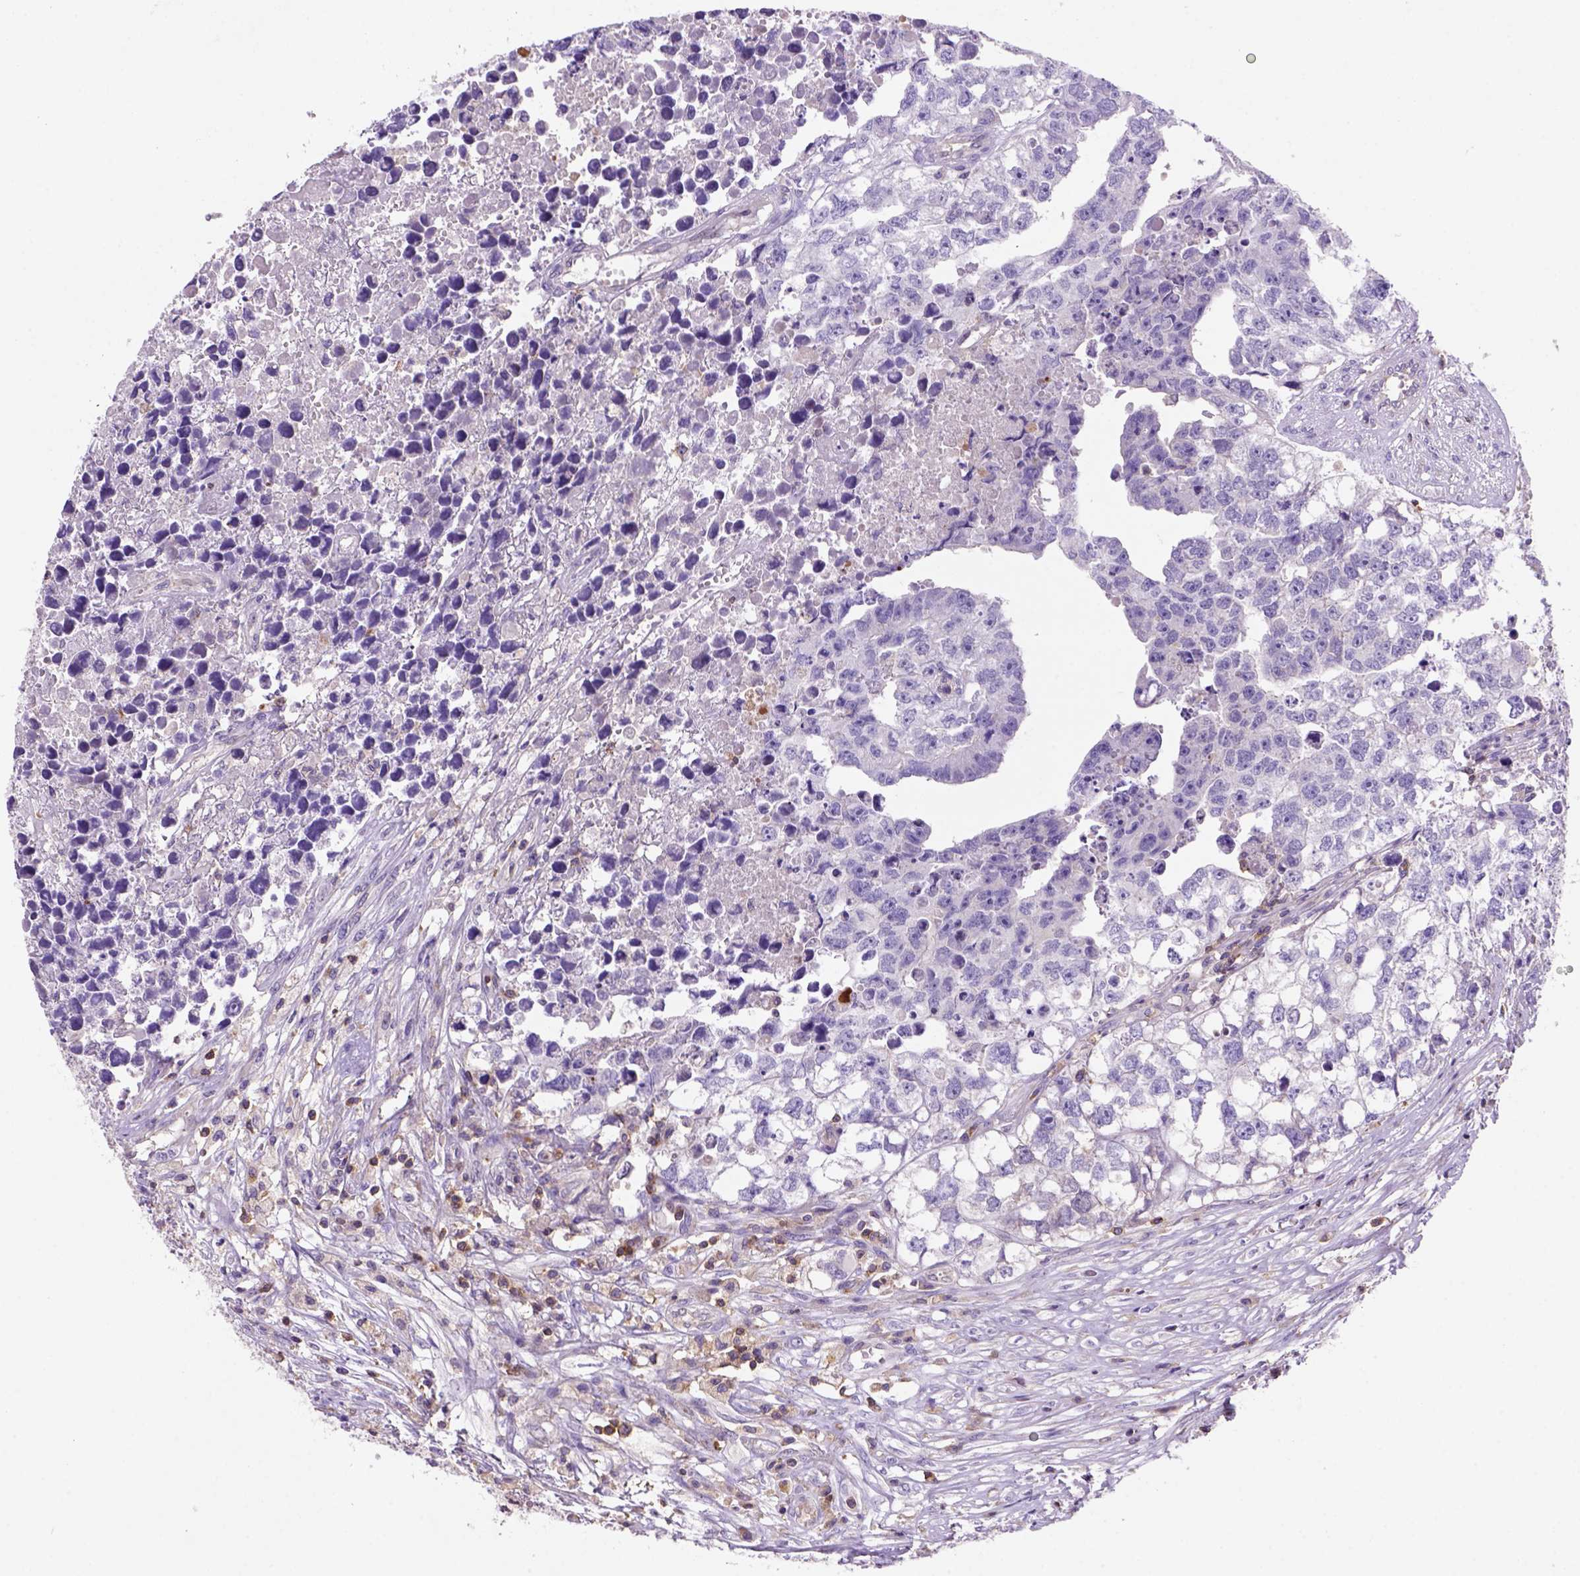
{"staining": {"intensity": "negative", "quantity": "none", "location": "none"}, "tissue": "testis cancer", "cell_type": "Tumor cells", "image_type": "cancer", "snomed": [{"axis": "morphology", "description": "Carcinoma, Embryonal, NOS"}, {"axis": "morphology", "description": "Teratoma, malignant, NOS"}, {"axis": "topography", "description": "Testis"}], "caption": "High magnification brightfield microscopy of testis cancer stained with DAB (brown) and counterstained with hematoxylin (blue): tumor cells show no significant positivity. Brightfield microscopy of immunohistochemistry stained with DAB (3,3'-diaminobenzidine) (brown) and hematoxylin (blue), captured at high magnification.", "gene": "INPP5D", "patient": {"sex": "male", "age": 44}}